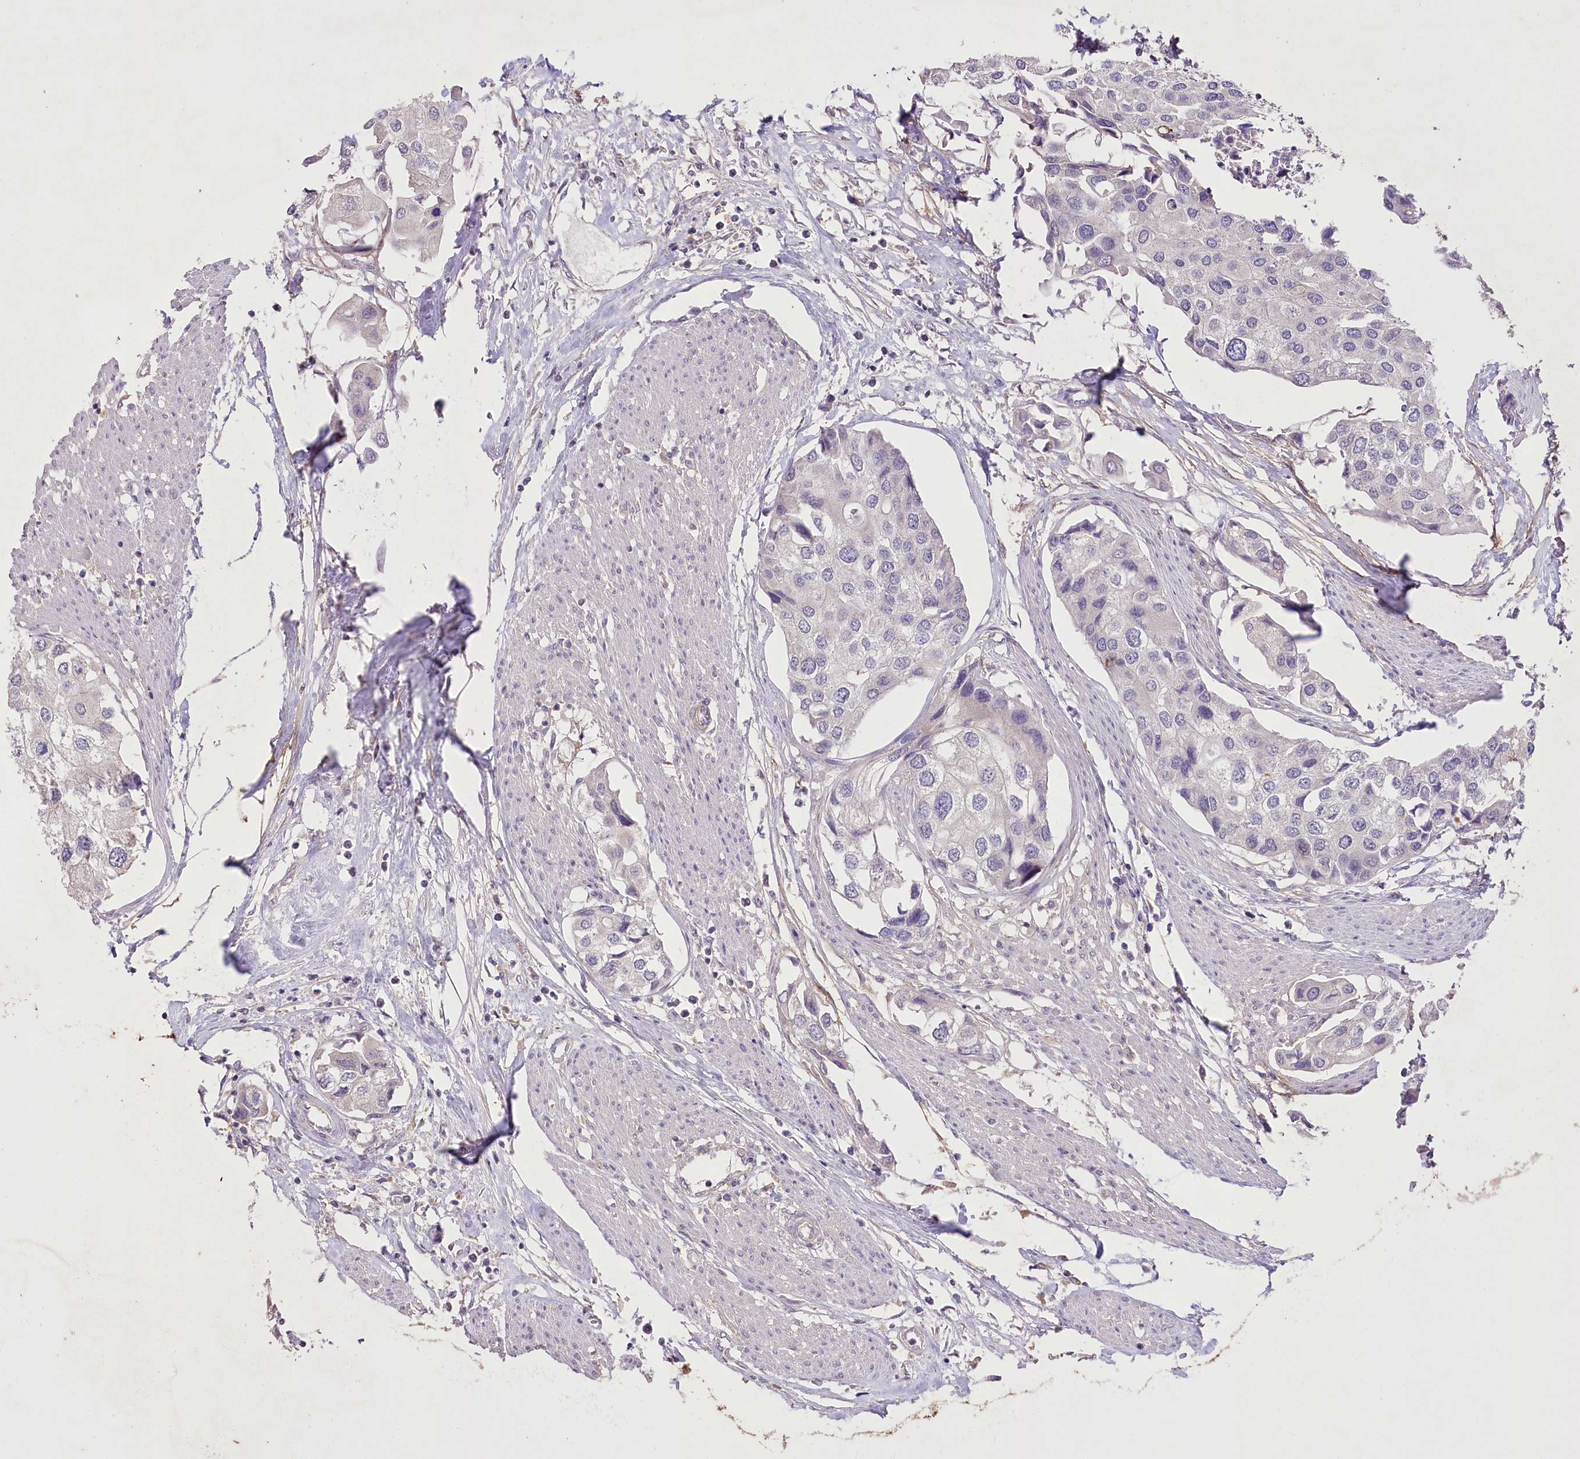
{"staining": {"intensity": "negative", "quantity": "none", "location": "none"}, "tissue": "urothelial cancer", "cell_type": "Tumor cells", "image_type": "cancer", "snomed": [{"axis": "morphology", "description": "Urothelial carcinoma, High grade"}, {"axis": "topography", "description": "Urinary bladder"}], "caption": "A micrograph of high-grade urothelial carcinoma stained for a protein demonstrates no brown staining in tumor cells.", "gene": "ENPP1", "patient": {"sex": "male", "age": 64}}